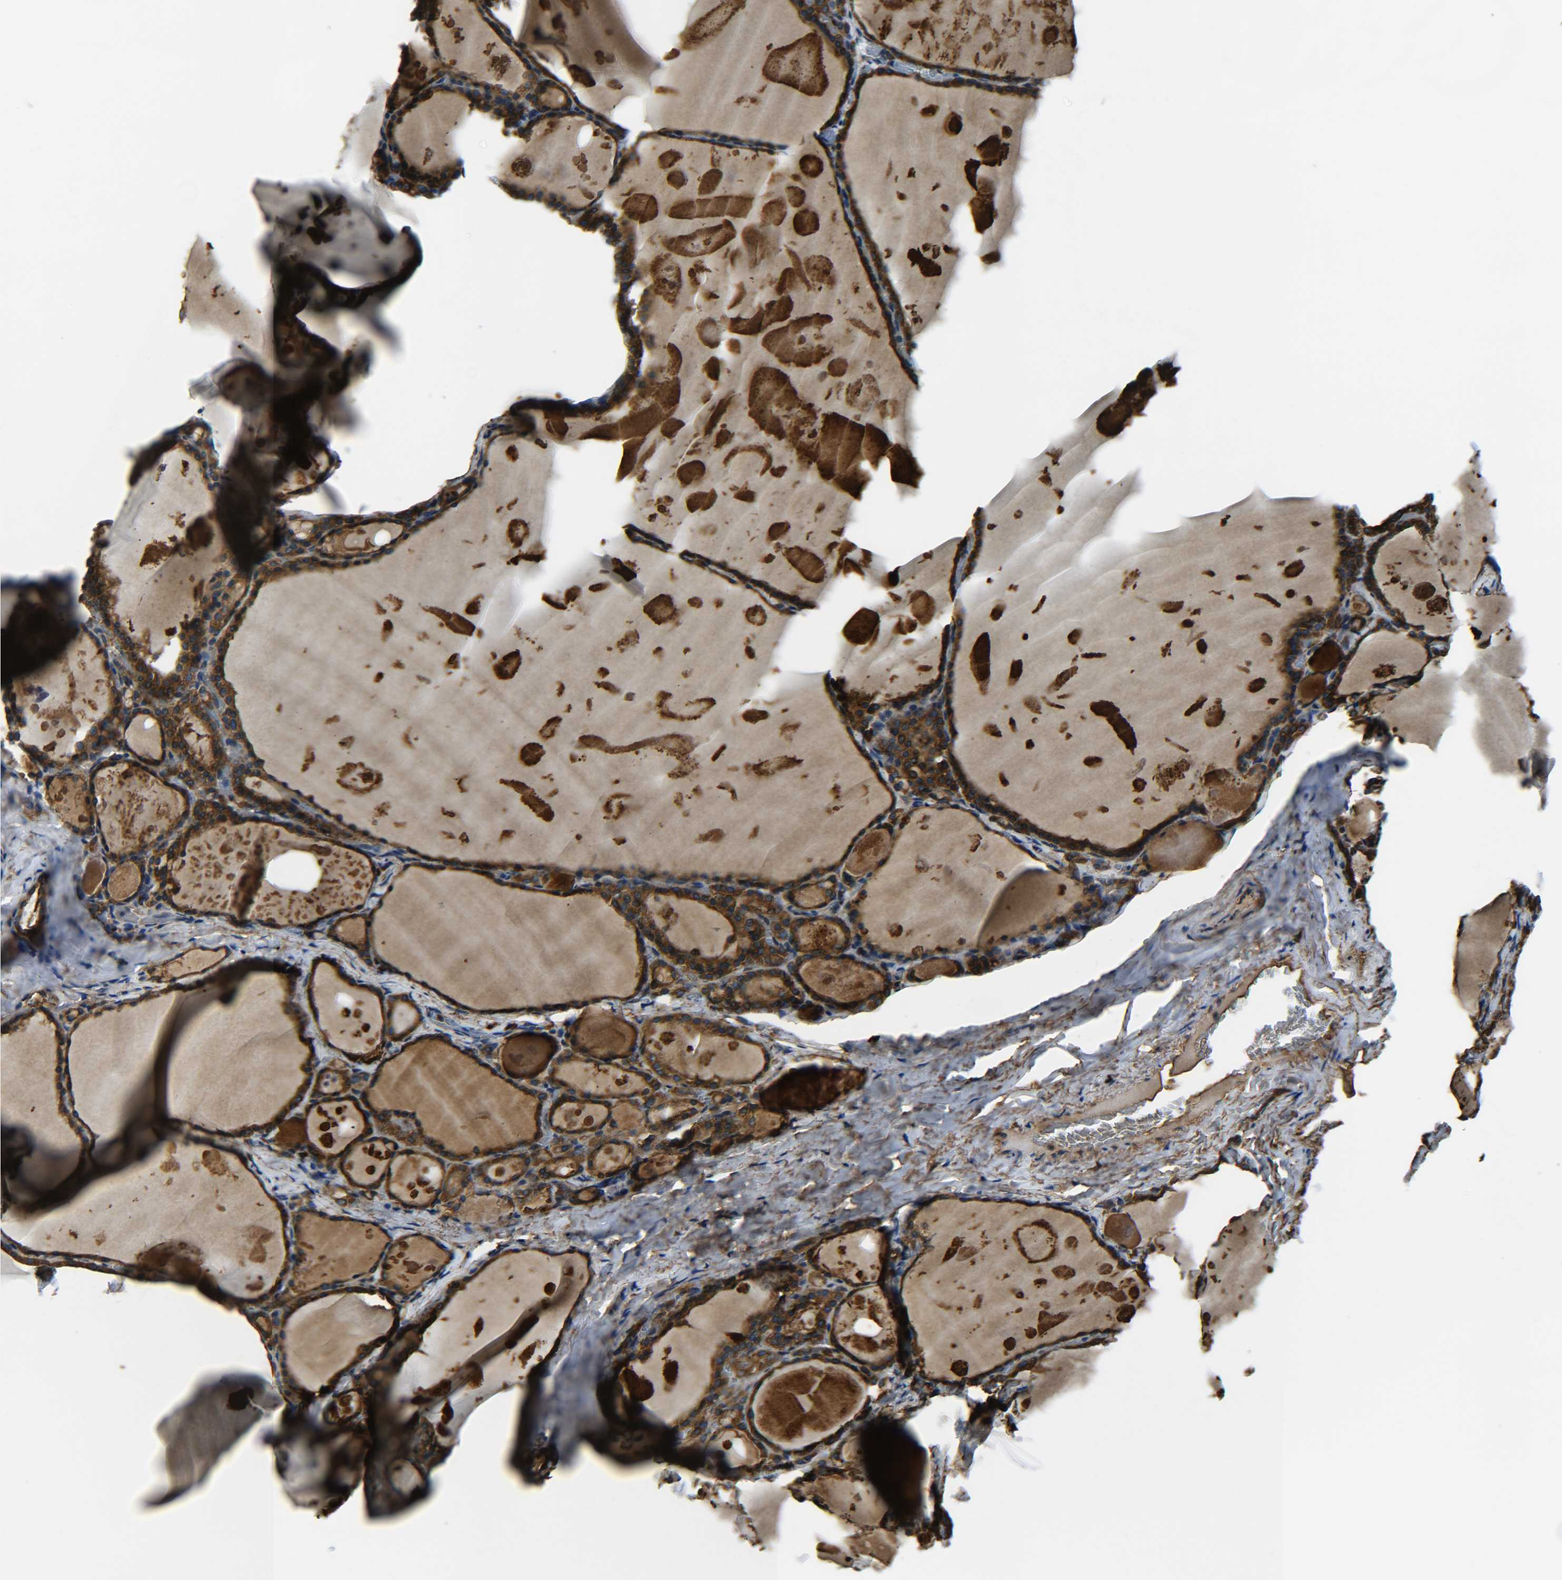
{"staining": {"intensity": "strong", "quantity": ">75%", "location": "cytoplasmic/membranous"}, "tissue": "thyroid gland", "cell_type": "Glandular cells", "image_type": "normal", "snomed": [{"axis": "morphology", "description": "Normal tissue, NOS"}, {"axis": "topography", "description": "Thyroid gland"}], "caption": "Immunohistochemistry of normal thyroid gland exhibits high levels of strong cytoplasmic/membranous positivity in approximately >75% of glandular cells.", "gene": "PREB", "patient": {"sex": "male", "age": 56}}